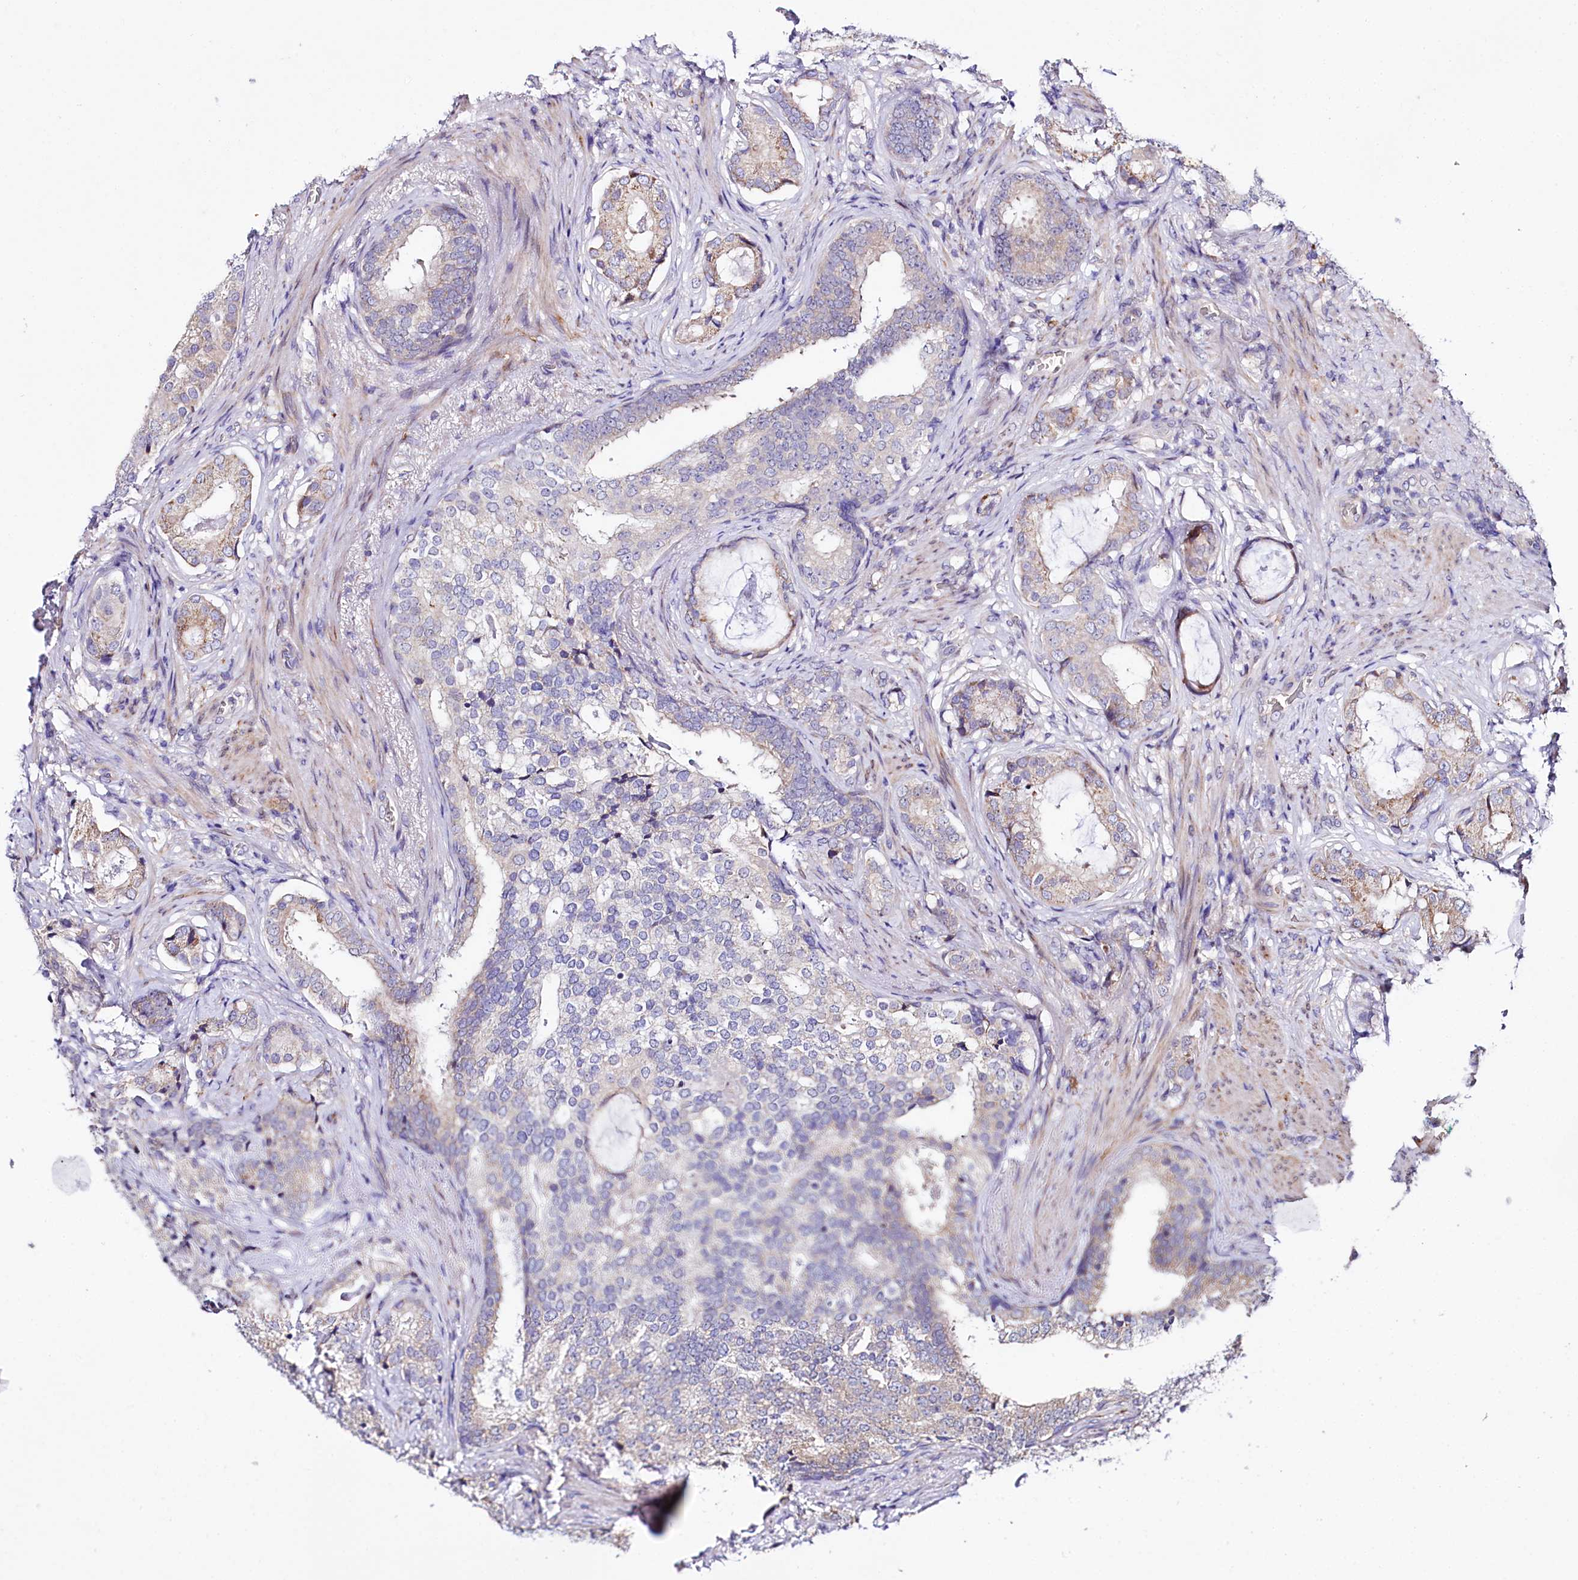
{"staining": {"intensity": "weak", "quantity": "25%-75%", "location": "cytoplasmic/membranous"}, "tissue": "prostate cancer", "cell_type": "Tumor cells", "image_type": "cancer", "snomed": [{"axis": "morphology", "description": "Adenocarcinoma, Low grade"}, {"axis": "topography", "description": "Prostate"}], "caption": "Human prostate cancer (adenocarcinoma (low-grade)) stained with a protein marker displays weak staining in tumor cells.", "gene": "CEP295", "patient": {"sex": "male", "age": 71}}